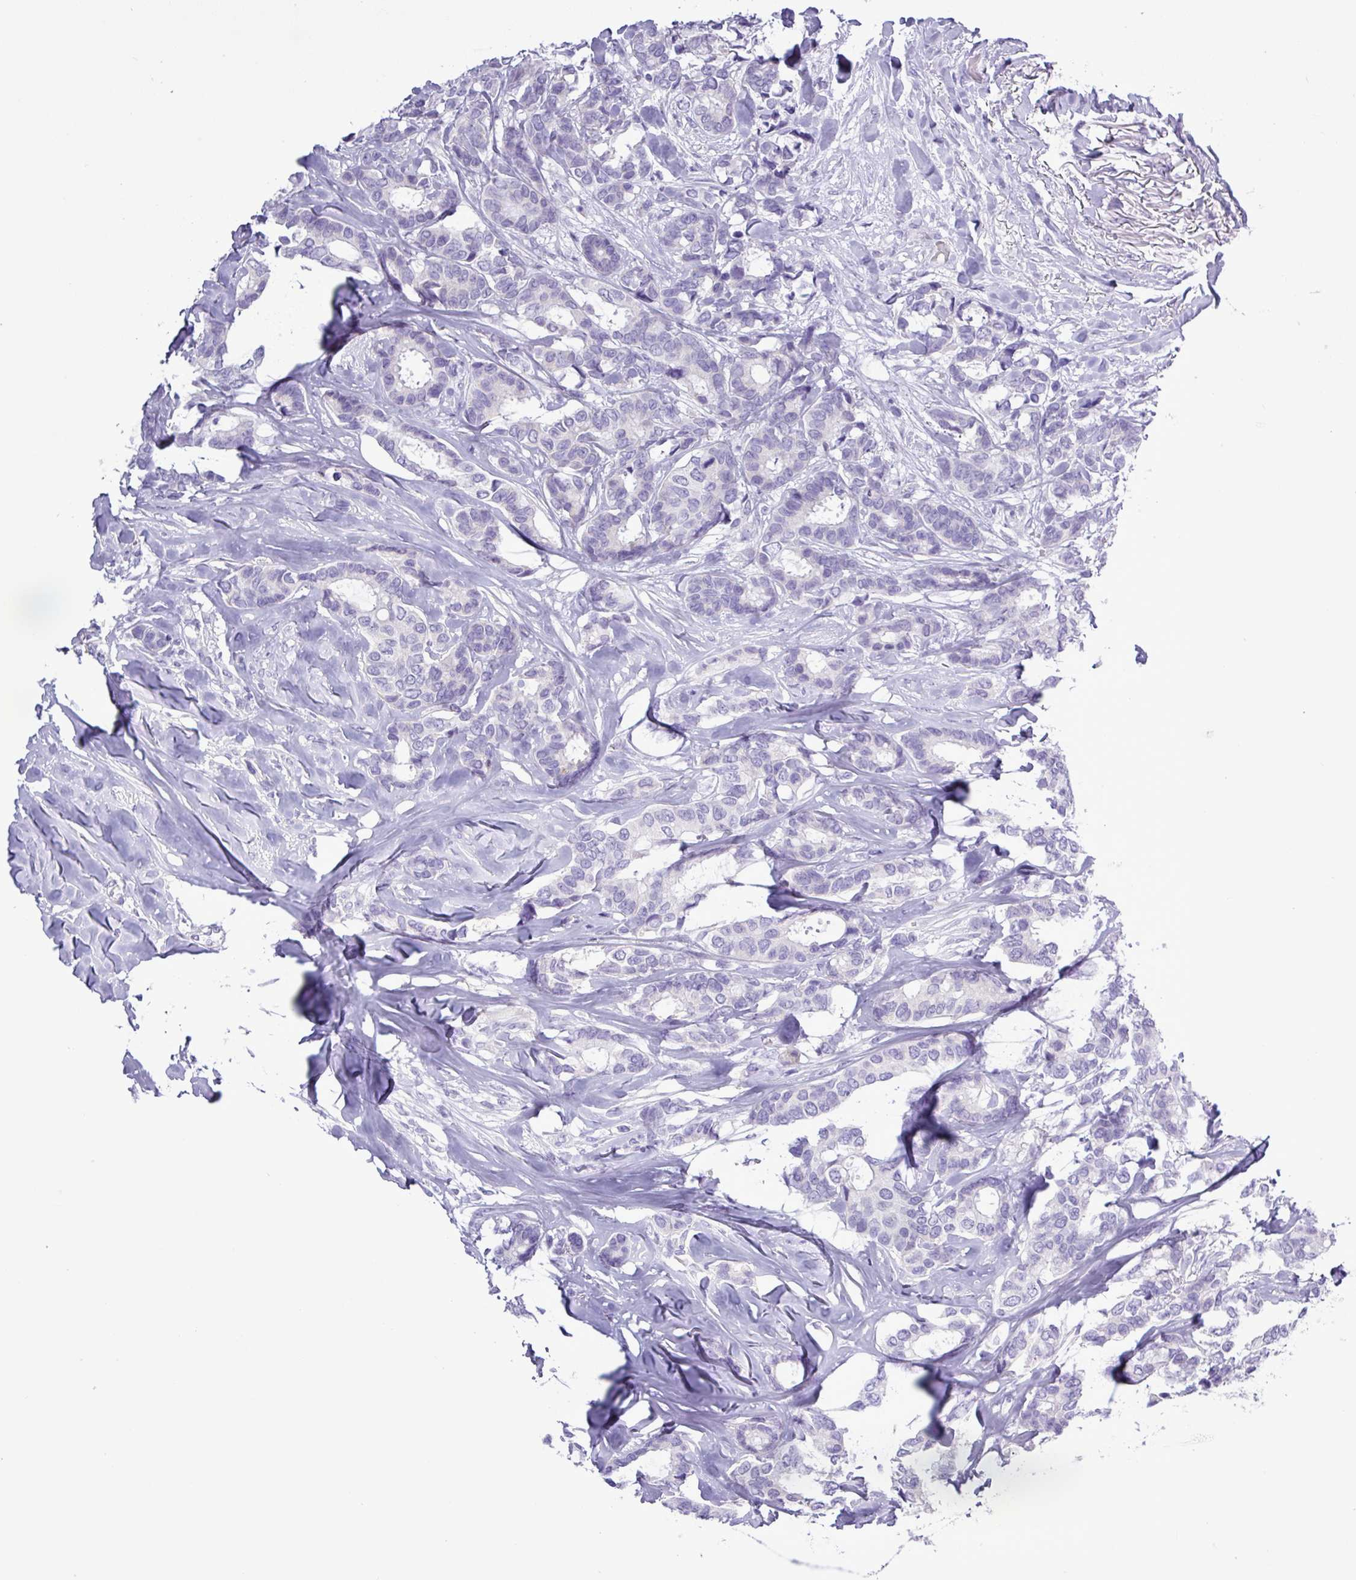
{"staining": {"intensity": "negative", "quantity": "none", "location": "none"}, "tissue": "breast cancer", "cell_type": "Tumor cells", "image_type": "cancer", "snomed": [{"axis": "morphology", "description": "Duct carcinoma"}, {"axis": "topography", "description": "Breast"}], "caption": "Immunohistochemistry of breast intraductal carcinoma demonstrates no expression in tumor cells. The staining was performed using DAB to visualize the protein expression in brown, while the nuclei were stained in blue with hematoxylin (Magnification: 20x).", "gene": "ALDH3A1", "patient": {"sex": "female", "age": 87}}